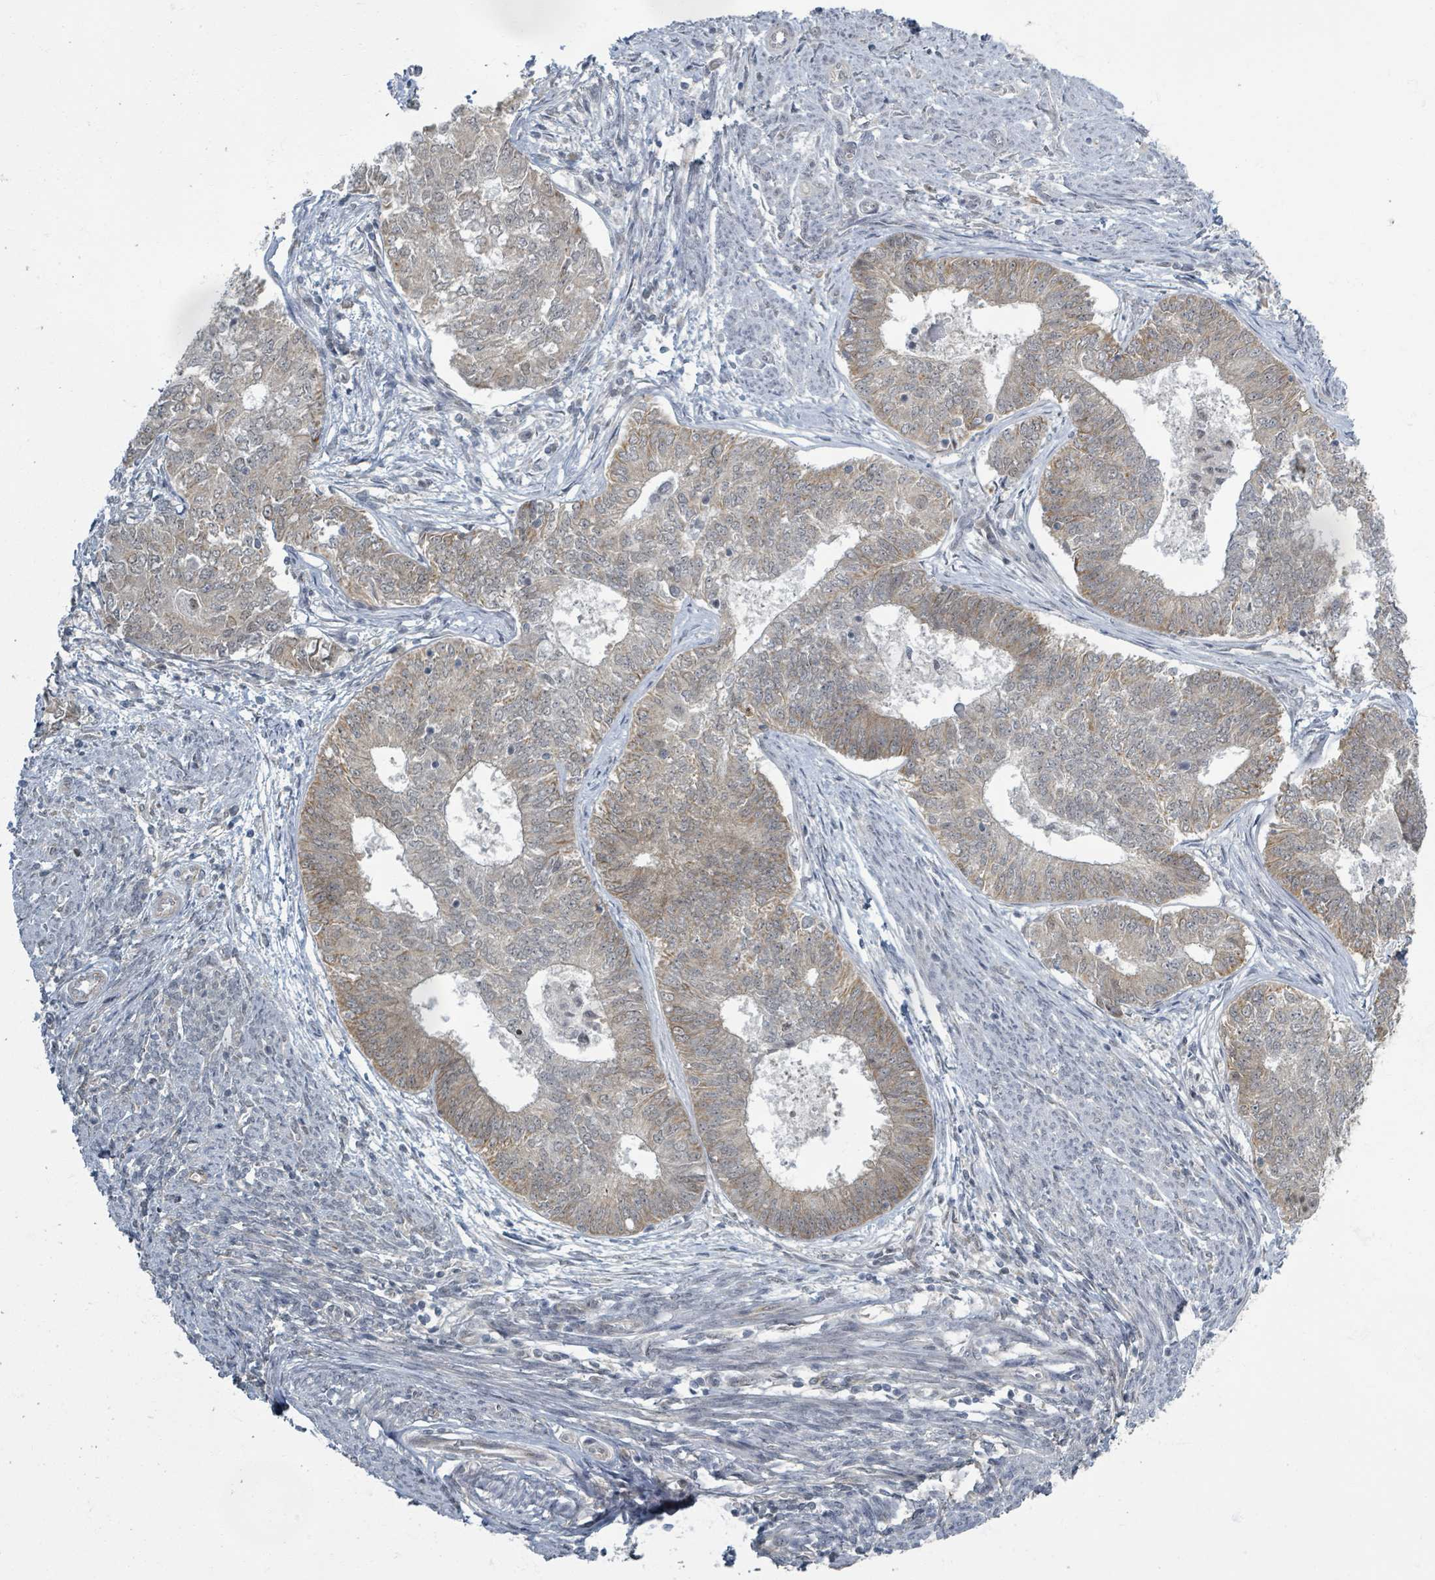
{"staining": {"intensity": "weak", "quantity": "25%-75%", "location": "cytoplasmic/membranous"}, "tissue": "endometrial cancer", "cell_type": "Tumor cells", "image_type": "cancer", "snomed": [{"axis": "morphology", "description": "Adenocarcinoma, NOS"}, {"axis": "topography", "description": "Endometrium"}], "caption": "Protein expression by IHC reveals weak cytoplasmic/membranous staining in about 25%-75% of tumor cells in adenocarcinoma (endometrial).", "gene": "INTS15", "patient": {"sex": "female", "age": 62}}